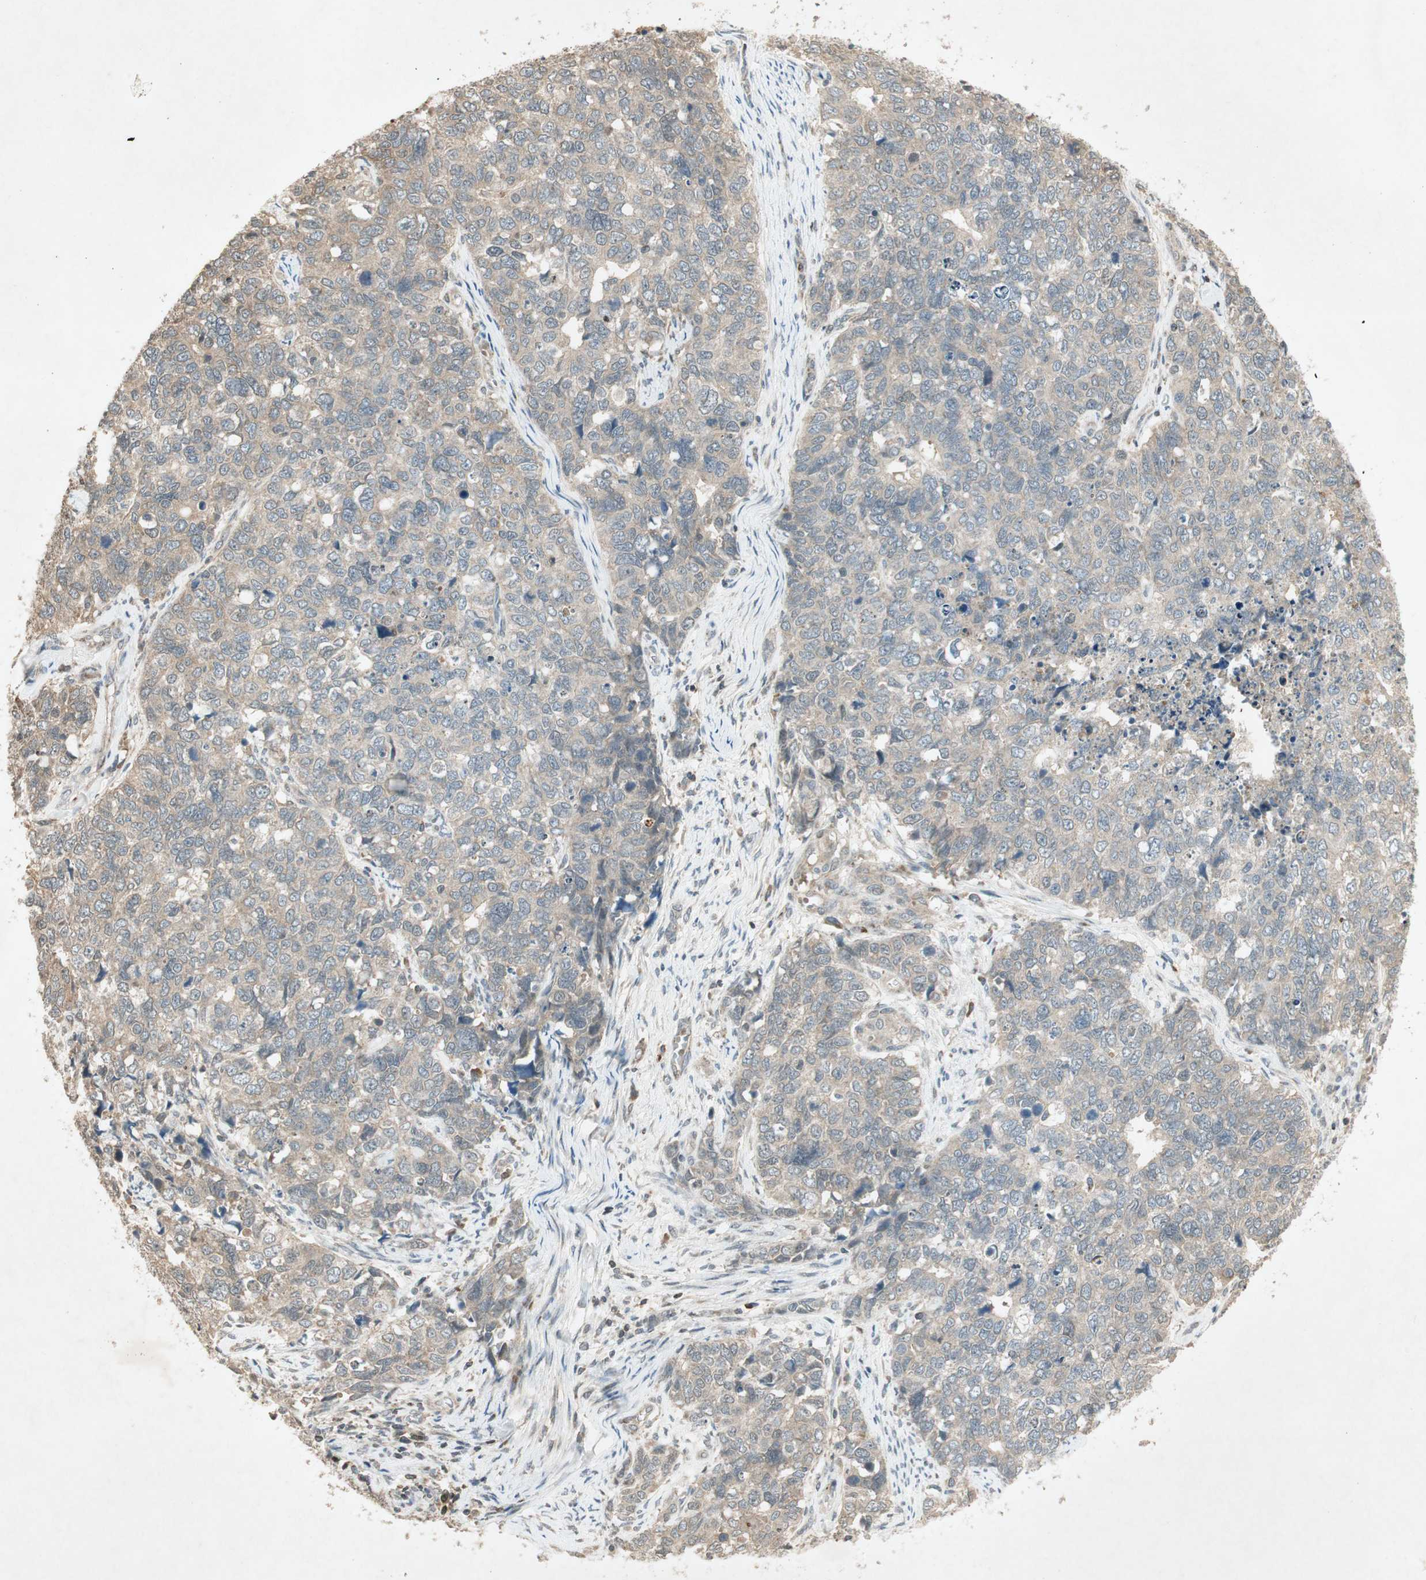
{"staining": {"intensity": "weak", "quantity": ">75%", "location": "cytoplasmic/membranous"}, "tissue": "cervical cancer", "cell_type": "Tumor cells", "image_type": "cancer", "snomed": [{"axis": "morphology", "description": "Squamous cell carcinoma, NOS"}, {"axis": "topography", "description": "Cervix"}], "caption": "This is a micrograph of immunohistochemistry staining of cervical cancer (squamous cell carcinoma), which shows weak positivity in the cytoplasmic/membranous of tumor cells.", "gene": "USP2", "patient": {"sex": "female", "age": 63}}